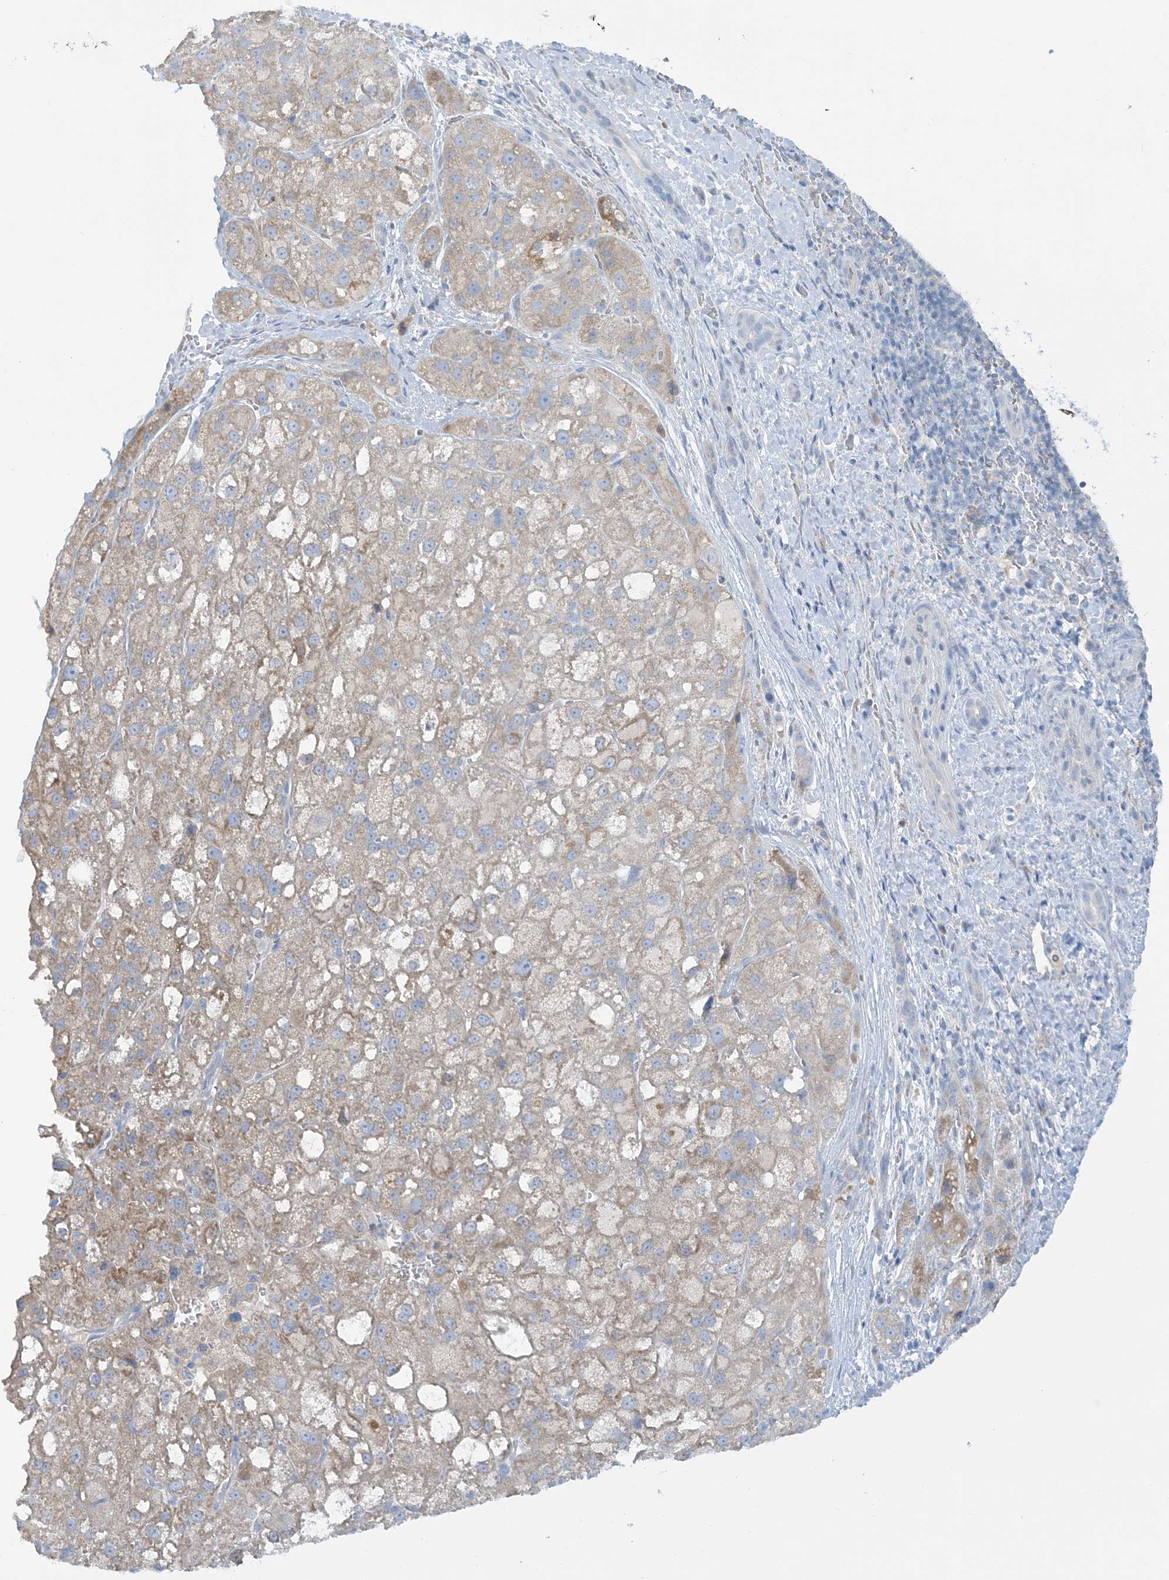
{"staining": {"intensity": "weak", "quantity": ">75%", "location": "cytoplasmic/membranous"}, "tissue": "liver cancer", "cell_type": "Tumor cells", "image_type": "cancer", "snomed": [{"axis": "morphology", "description": "Carcinoma, Hepatocellular, NOS"}, {"axis": "topography", "description": "Liver"}], "caption": "Immunohistochemistry (DAB) staining of liver hepatocellular carcinoma displays weak cytoplasmic/membranous protein expression in approximately >75% of tumor cells.", "gene": "ZCCHC18", "patient": {"sex": "male", "age": 57}}